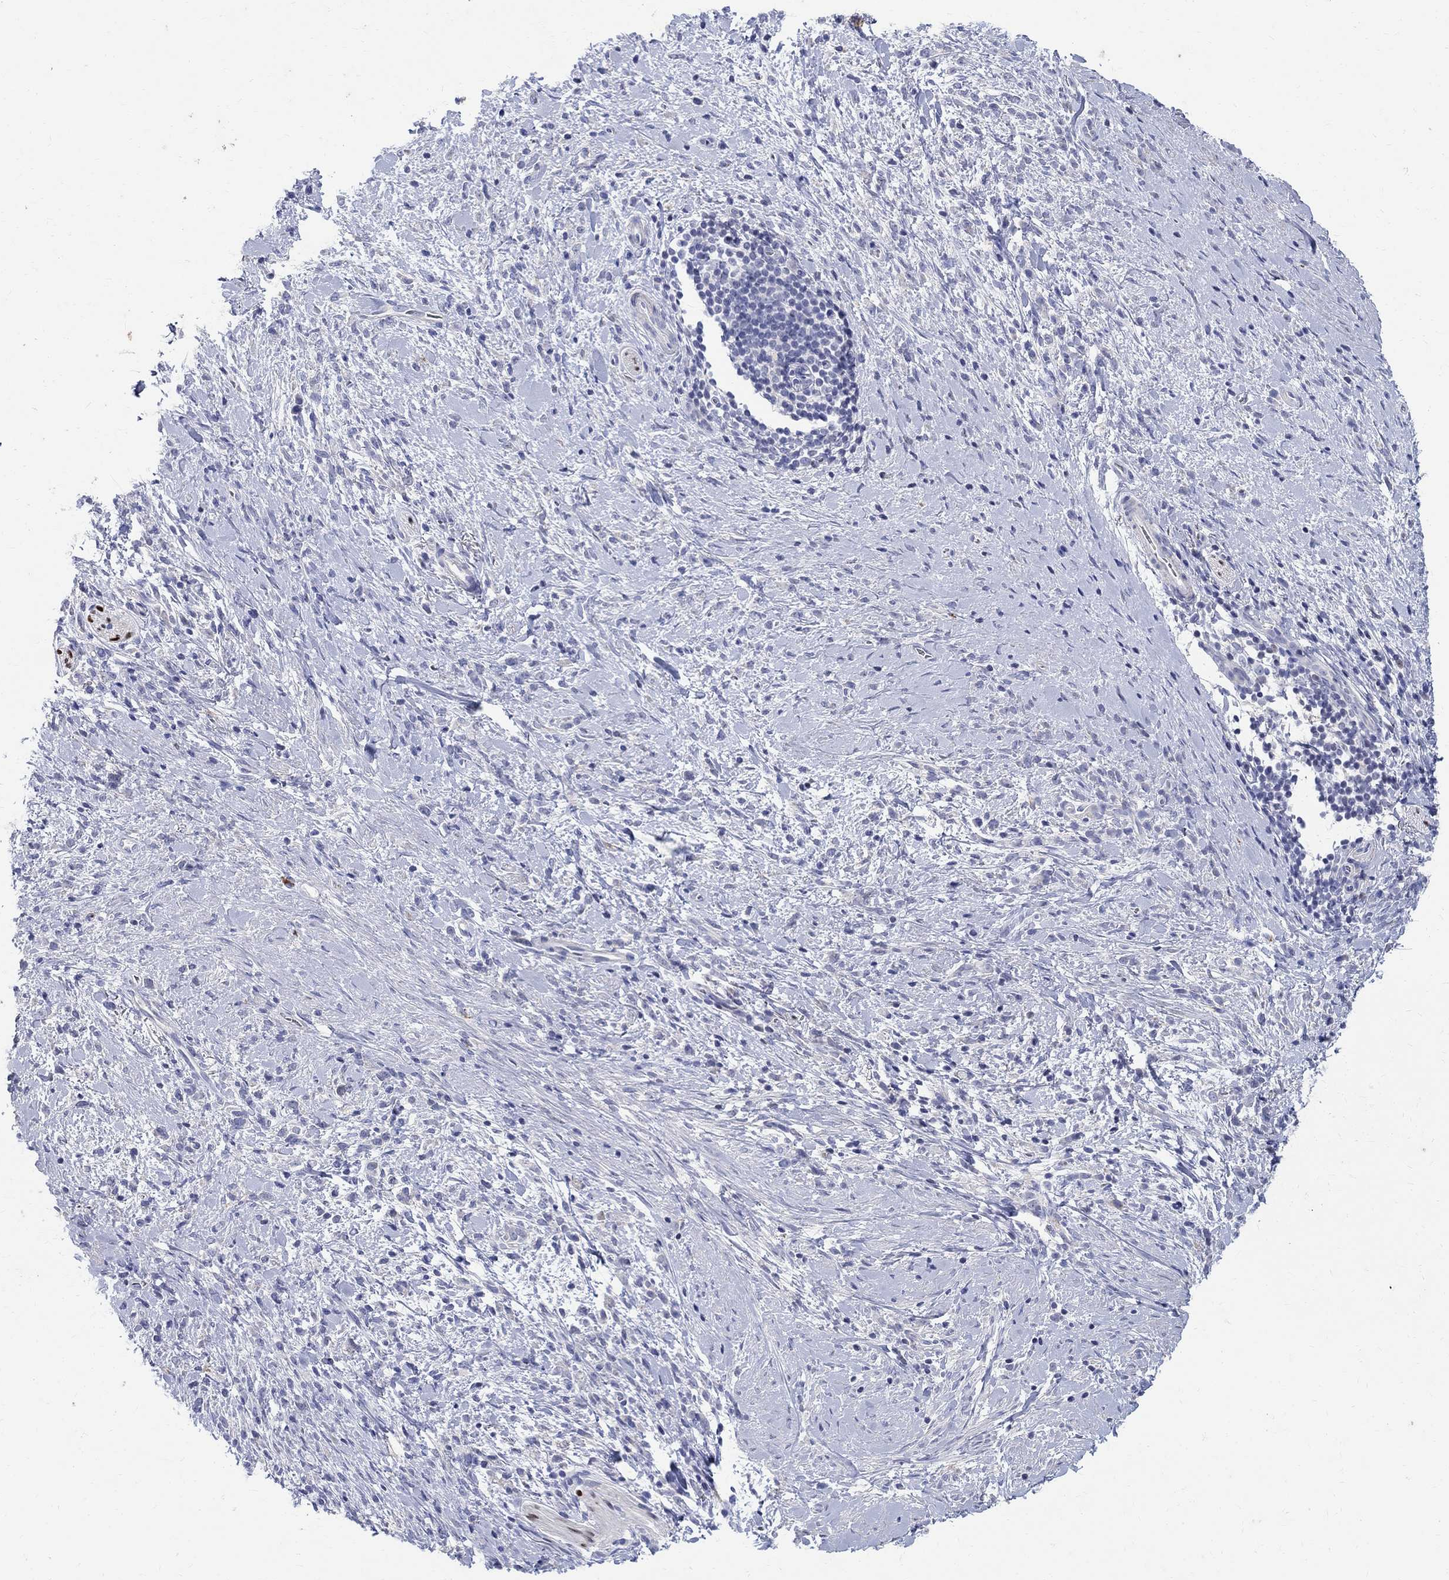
{"staining": {"intensity": "negative", "quantity": "none", "location": "none"}, "tissue": "stomach cancer", "cell_type": "Tumor cells", "image_type": "cancer", "snomed": [{"axis": "morphology", "description": "Adenocarcinoma, NOS"}, {"axis": "topography", "description": "Stomach"}], "caption": "IHC image of adenocarcinoma (stomach) stained for a protein (brown), which shows no expression in tumor cells.", "gene": "SOX2", "patient": {"sex": "female", "age": 57}}